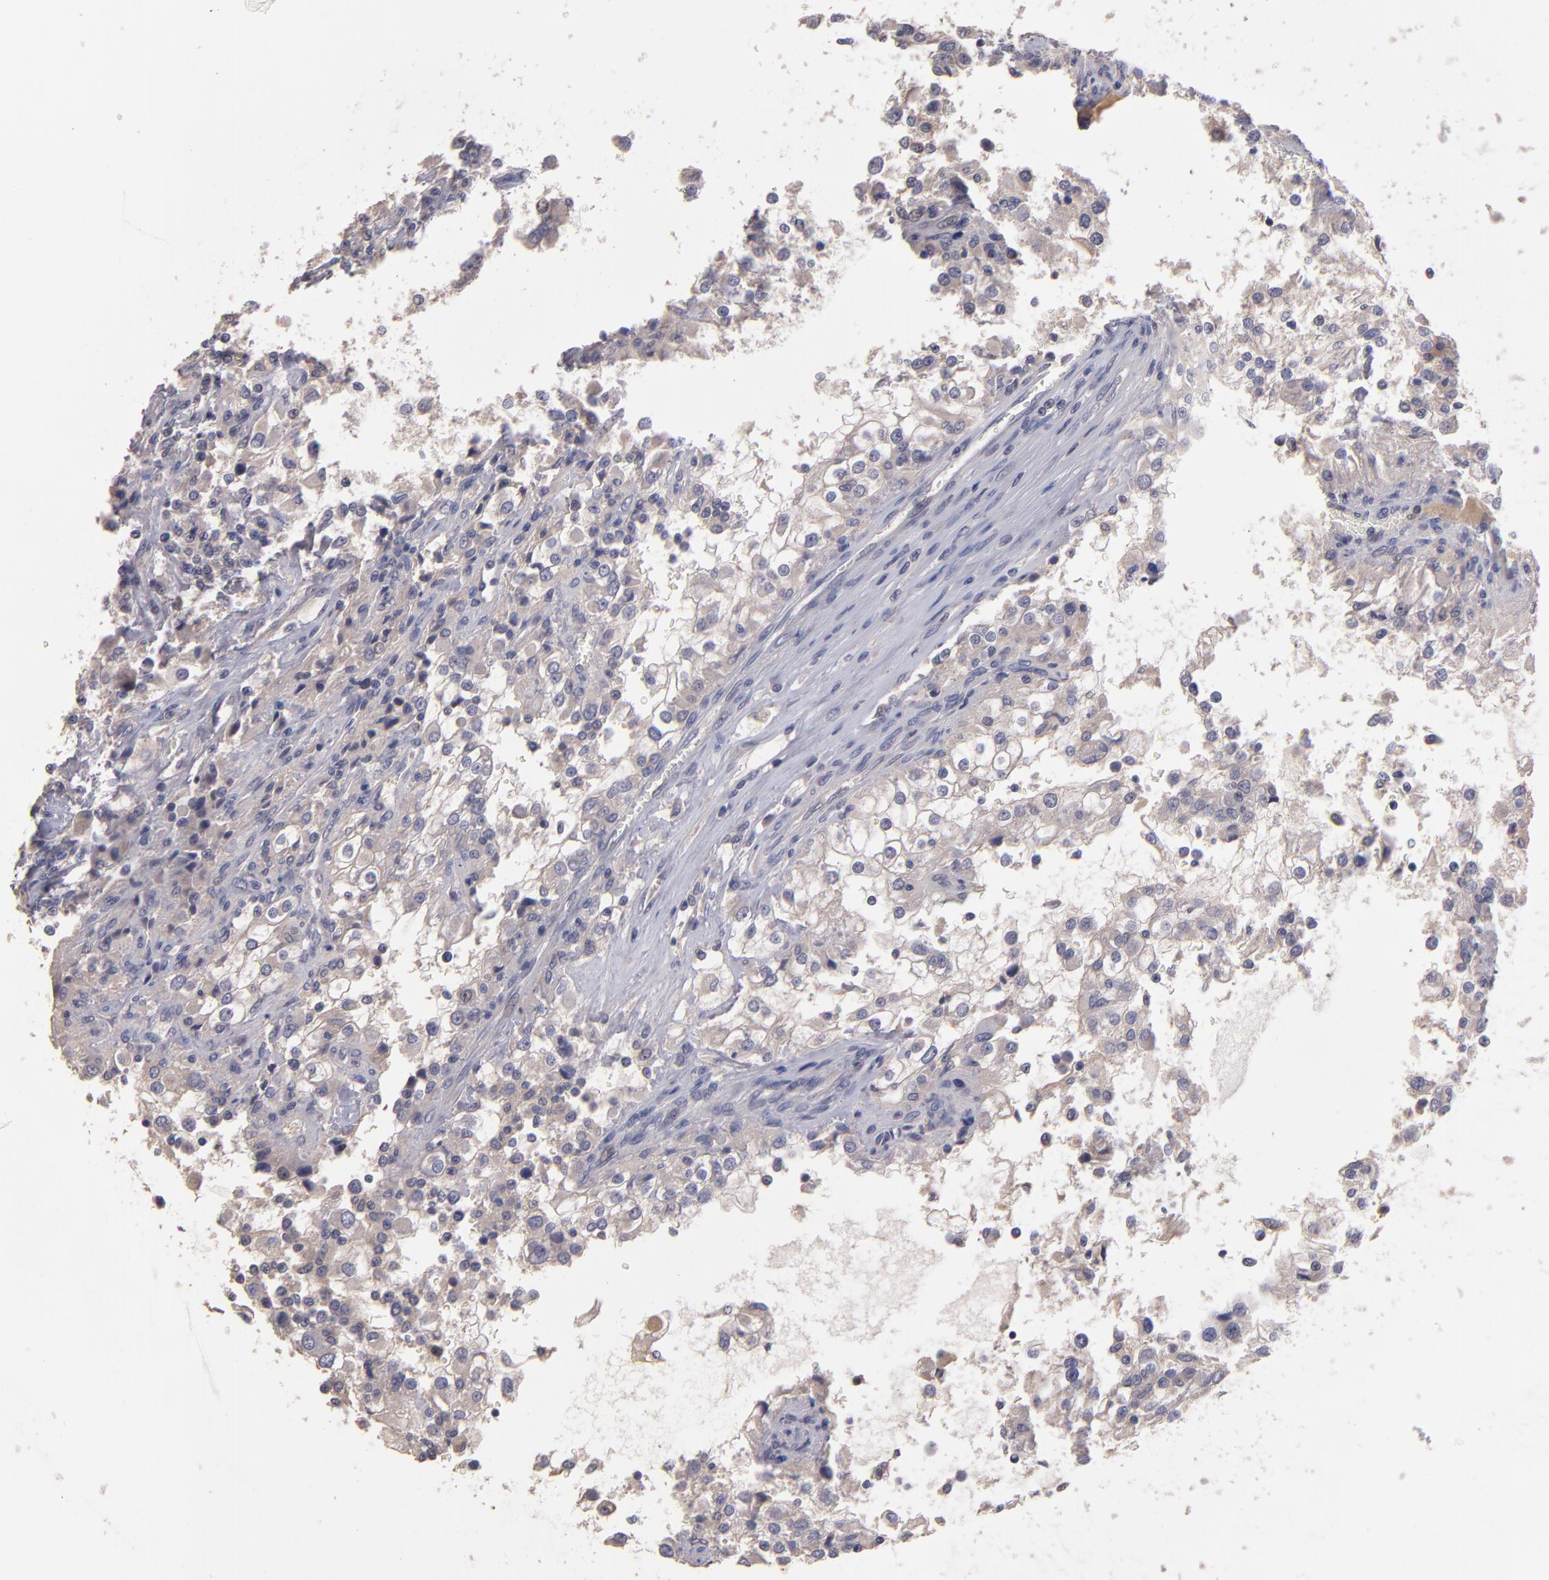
{"staining": {"intensity": "negative", "quantity": "none", "location": "none"}, "tissue": "renal cancer", "cell_type": "Tumor cells", "image_type": "cancer", "snomed": [{"axis": "morphology", "description": "Adenocarcinoma, NOS"}, {"axis": "topography", "description": "Kidney"}], "caption": "This is an immunohistochemistry (IHC) micrograph of human renal cancer (adenocarcinoma). There is no expression in tumor cells.", "gene": "GNAZ", "patient": {"sex": "female", "age": 52}}